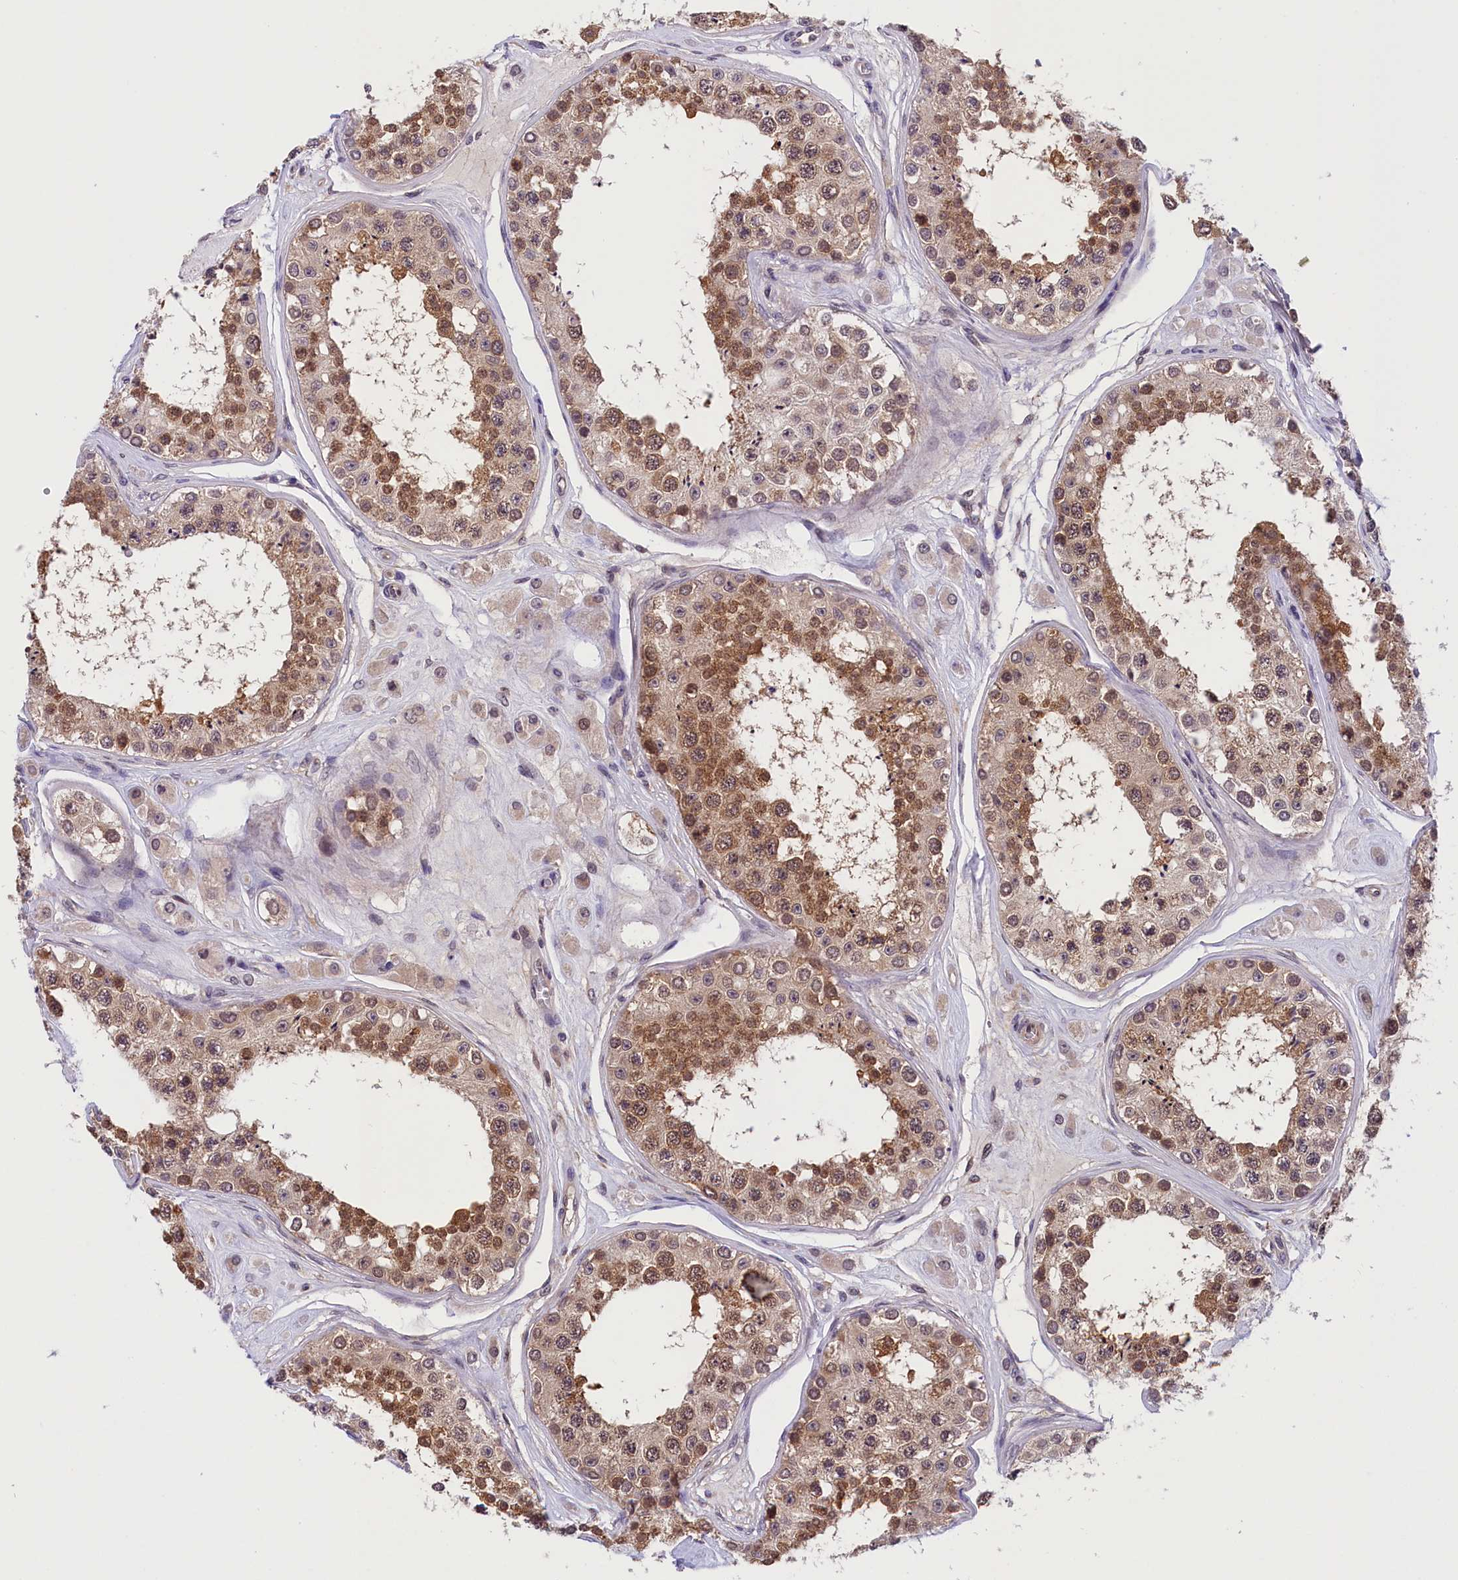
{"staining": {"intensity": "moderate", "quantity": ">75%", "location": "cytoplasmic/membranous,nuclear"}, "tissue": "testis", "cell_type": "Cells in seminiferous ducts", "image_type": "normal", "snomed": [{"axis": "morphology", "description": "Normal tissue, NOS"}, {"axis": "topography", "description": "Testis"}], "caption": "Immunohistochemistry (DAB) staining of unremarkable testis shows moderate cytoplasmic/membranous,nuclear protein staining in about >75% of cells in seminiferous ducts.", "gene": "TBCB", "patient": {"sex": "male", "age": 25}}